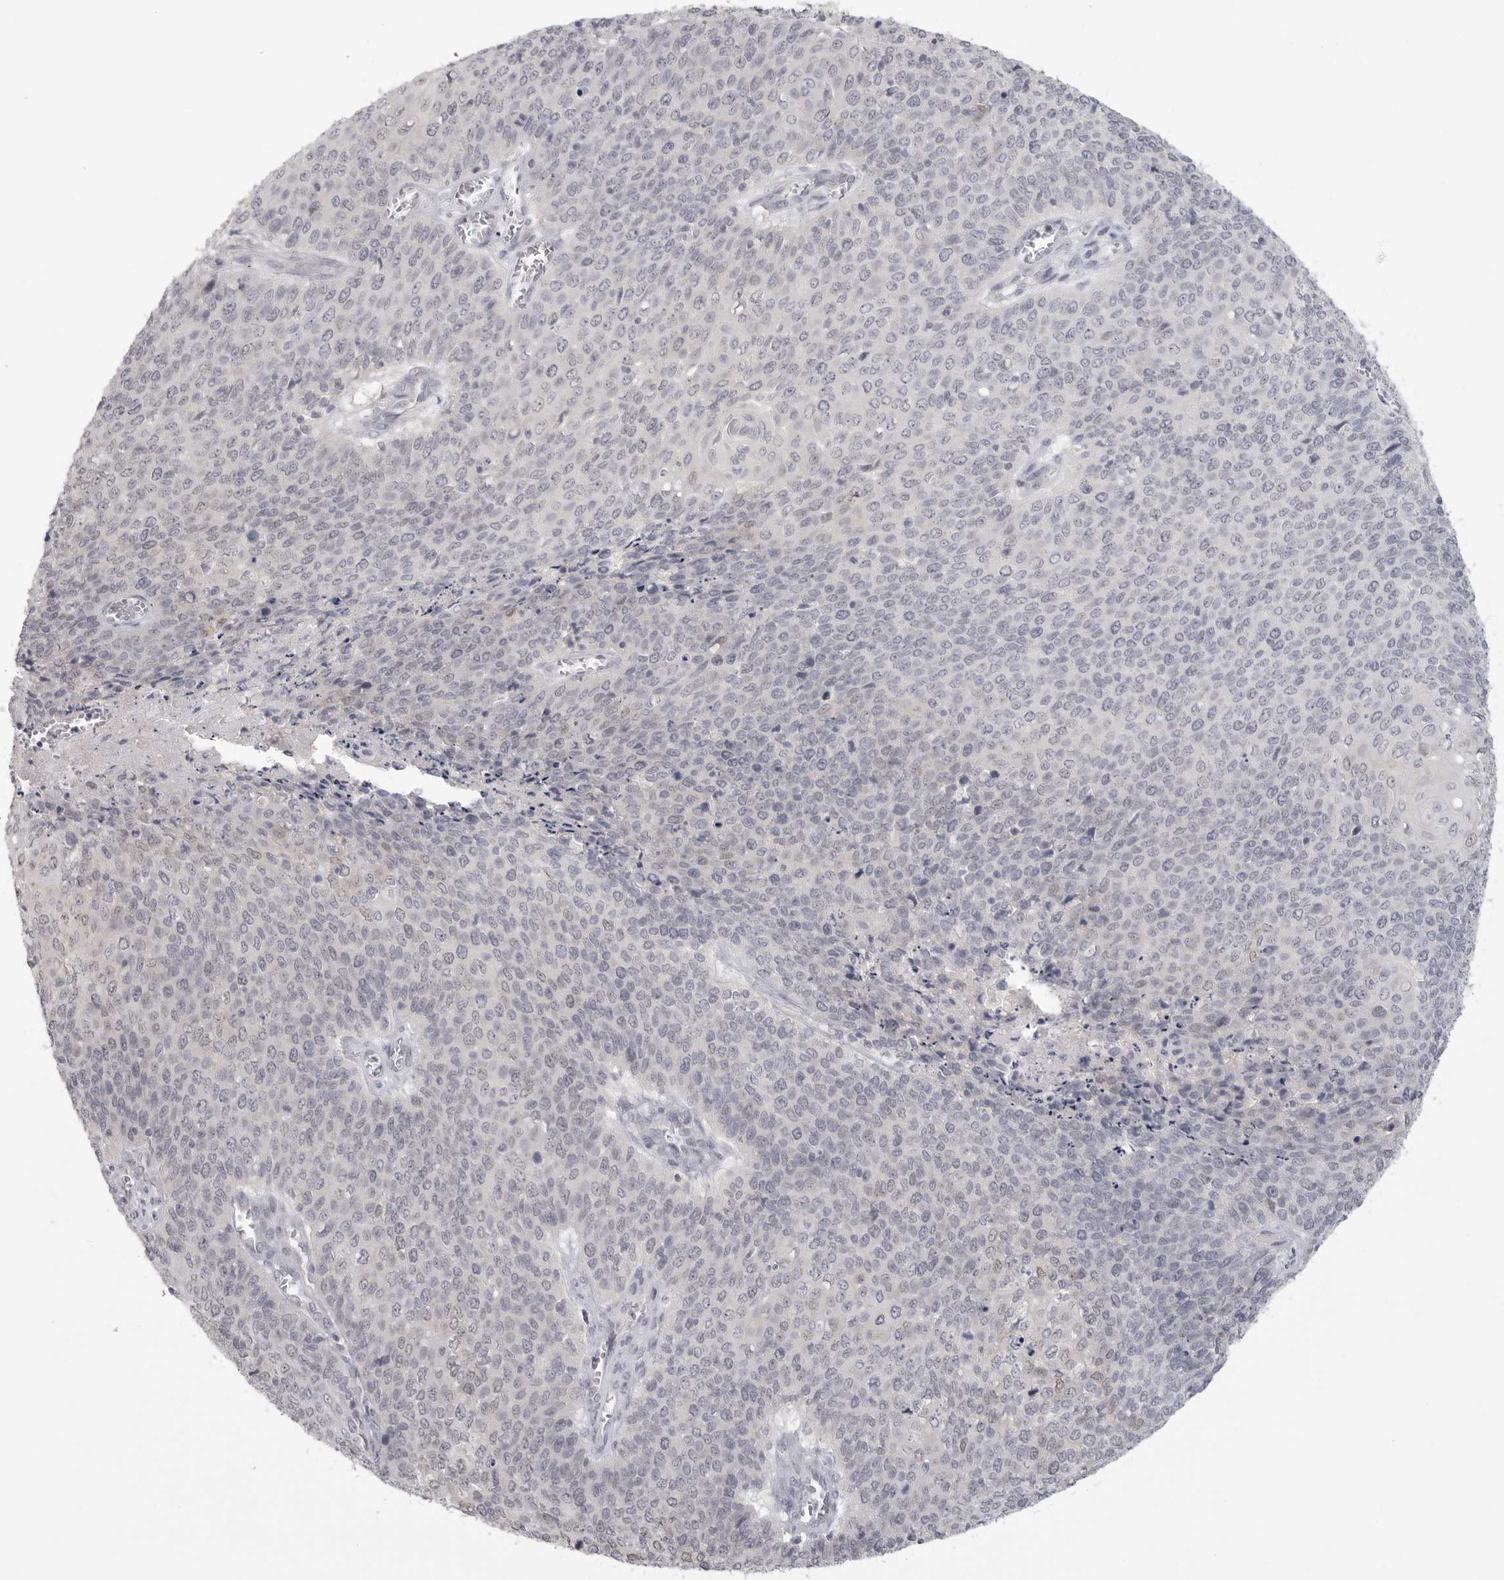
{"staining": {"intensity": "negative", "quantity": "none", "location": "none"}, "tissue": "cervical cancer", "cell_type": "Tumor cells", "image_type": "cancer", "snomed": [{"axis": "morphology", "description": "Squamous cell carcinoma, NOS"}, {"axis": "topography", "description": "Cervix"}], "caption": "This histopathology image is of squamous cell carcinoma (cervical) stained with immunohistochemistry (IHC) to label a protein in brown with the nuclei are counter-stained blue. There is no expression in tumor cells.", "gene": "HMGCS2", "patient": {"sex": "female", "age": 39}}